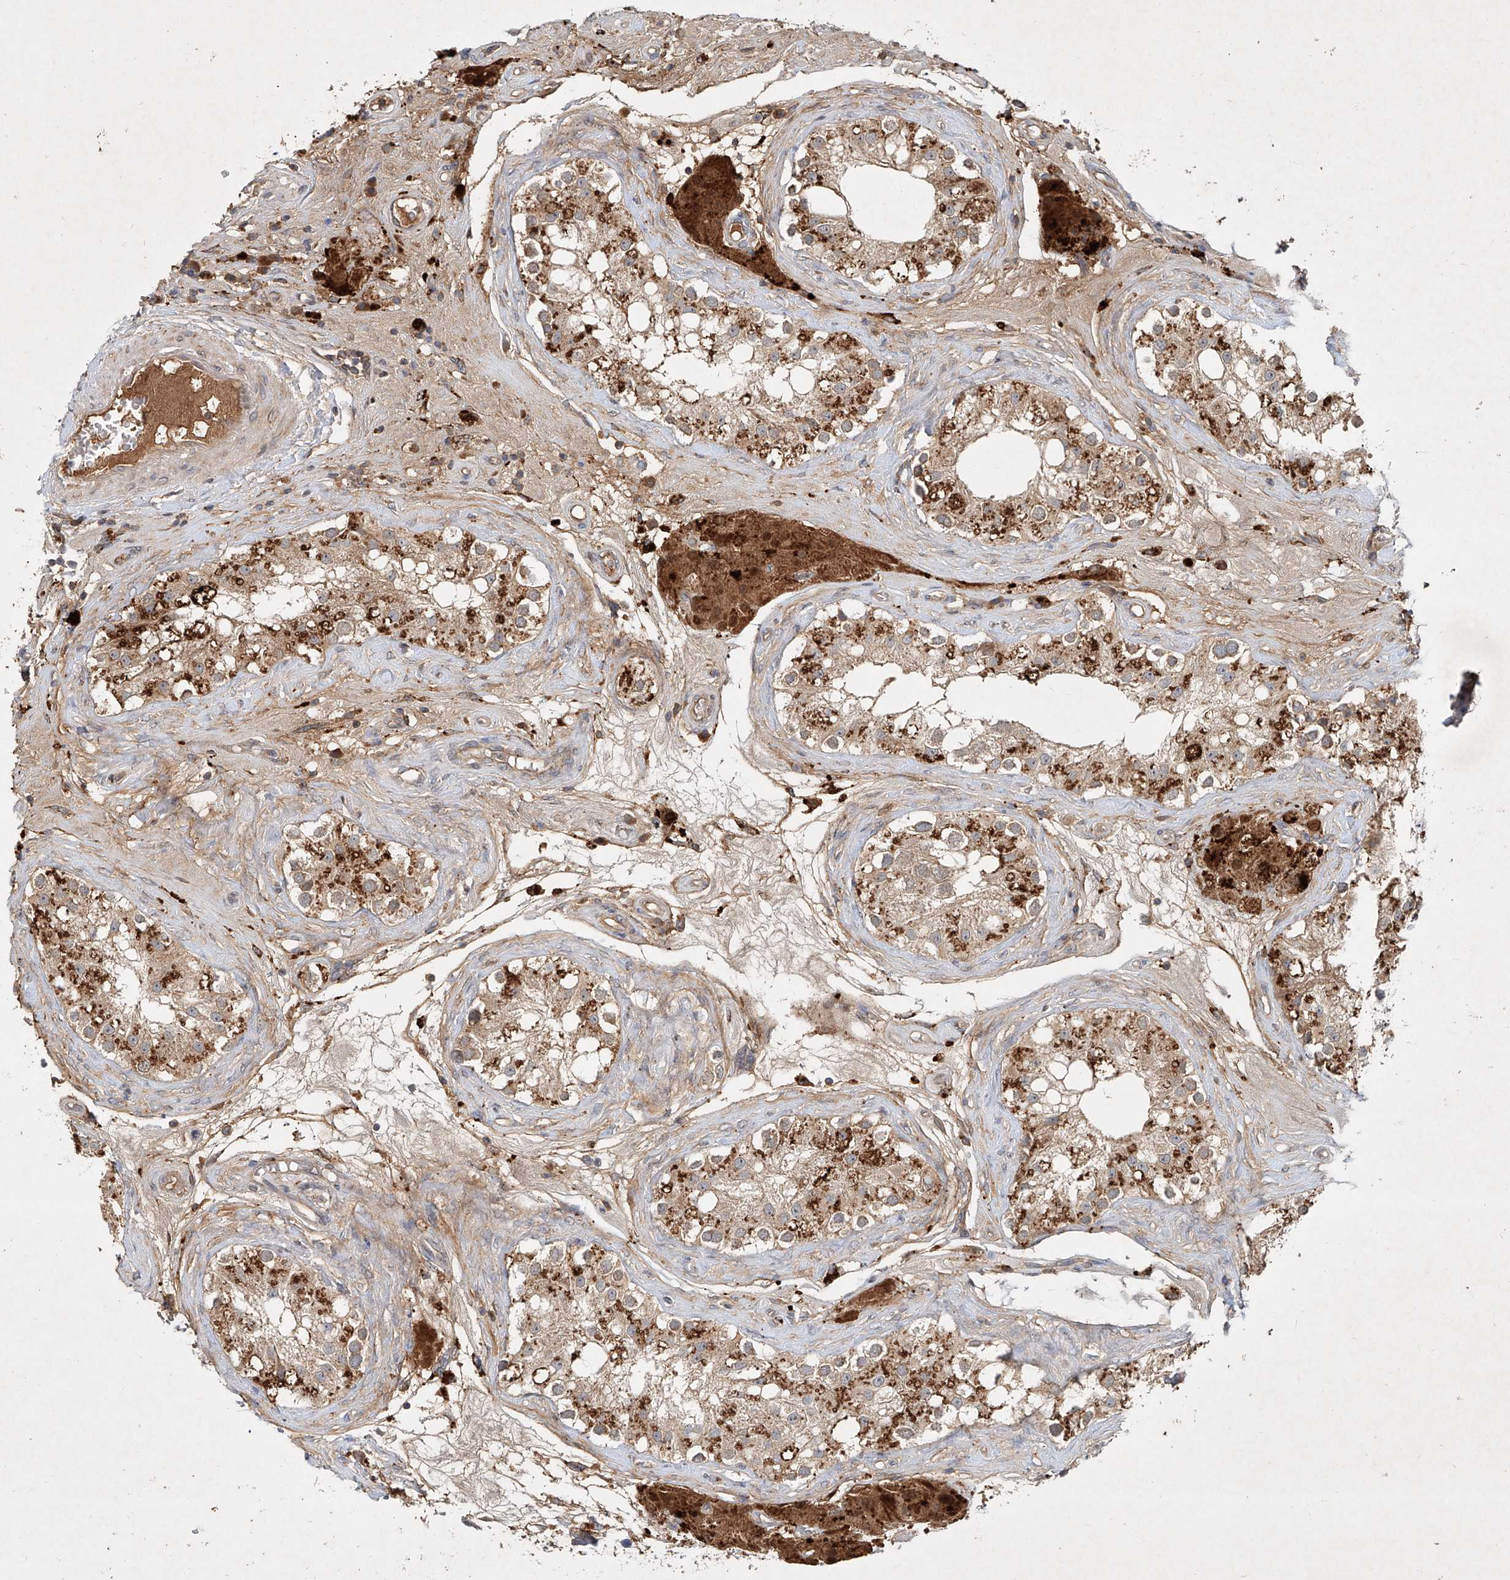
{"staining": {"intensity": "moderate", "quantity": "25%-75%", "location": "cytoplasmic/membranous"}, "tissue": "testis", "cell_type": "Cells in seminiferous ducts", "image_type": "normal", "snomed": [{"axis": "morphology", "description": "Normal tissue, NOS"}, {"axis": "topography", "description": "Testis"}], "caption": "High-power microscopy captured an IHC micrograph of benign testis, revealing moderate cytoplasmic/membranous positivity in about 25%-75% of cells in seminiferous ducts. The staining was performed using DAB to visualize the protein expression in brown, while the nuclei were stained in blue with hematoxylin (Magnification: 20x).", "gene": "IER5", "patient": {"sex": "male", "age": 84}}